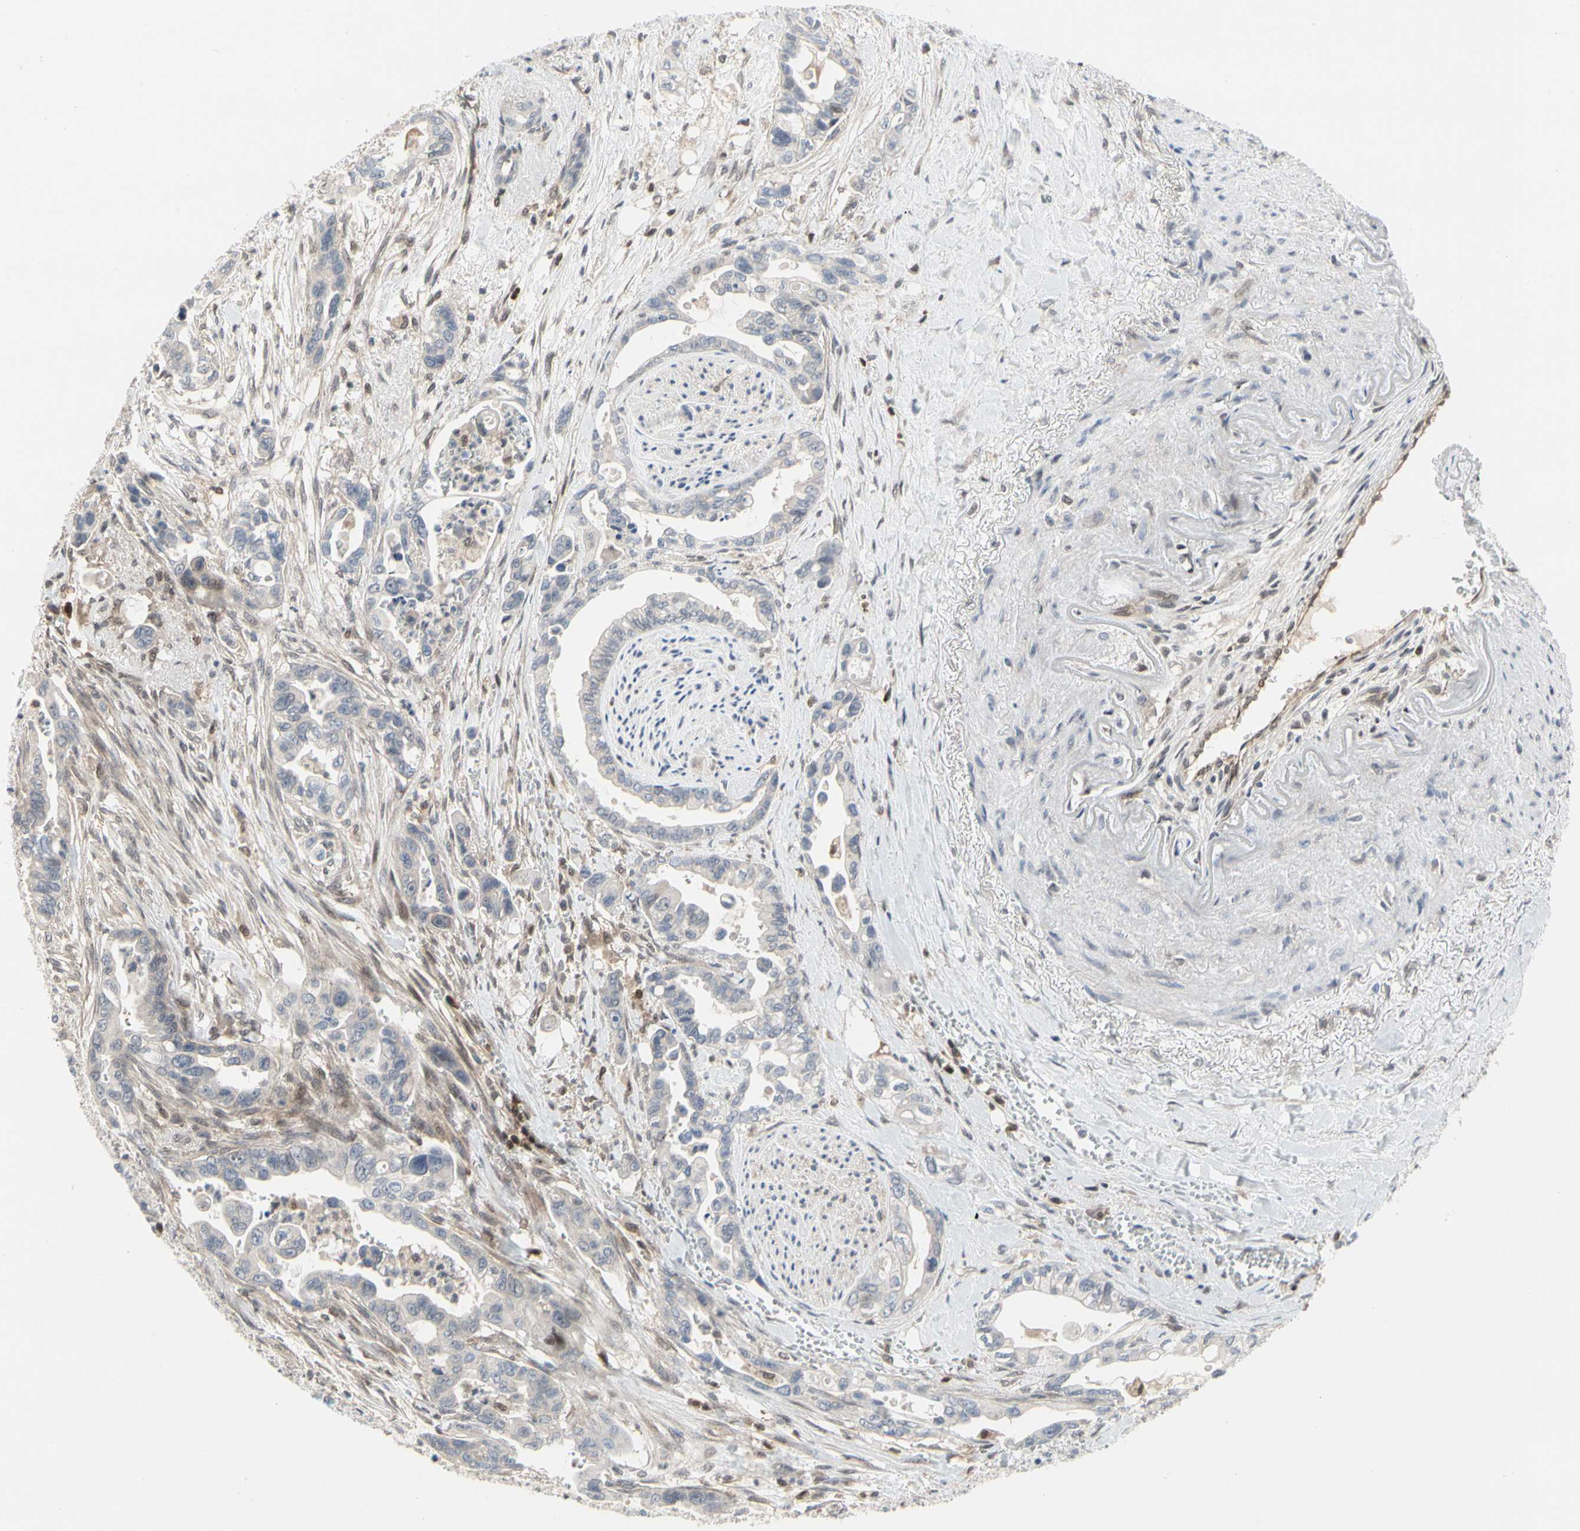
{"staining": {"intensity": "weak", "quantity": "25%-75%", "location": "cytoplasmic/membranous"}, "tissue": "pancreatic cancer", "cell_type": "Tumor cells", "image_type": "cancer", "snomed": [{"axis": "morphology", "description": "Adenocarcinoma, NOS"}, {"axis": "topography", "description": "Pancreas"}], "caption": "IHC of human pancreatic cancer (adenocarcinoma) demonstrates low levels of weak cytoplasmic/membranous positivity in approximately 25%-75% of tumor cells.", "gene": "CDK5", "patient": {"sex": "male", "age": 70}}